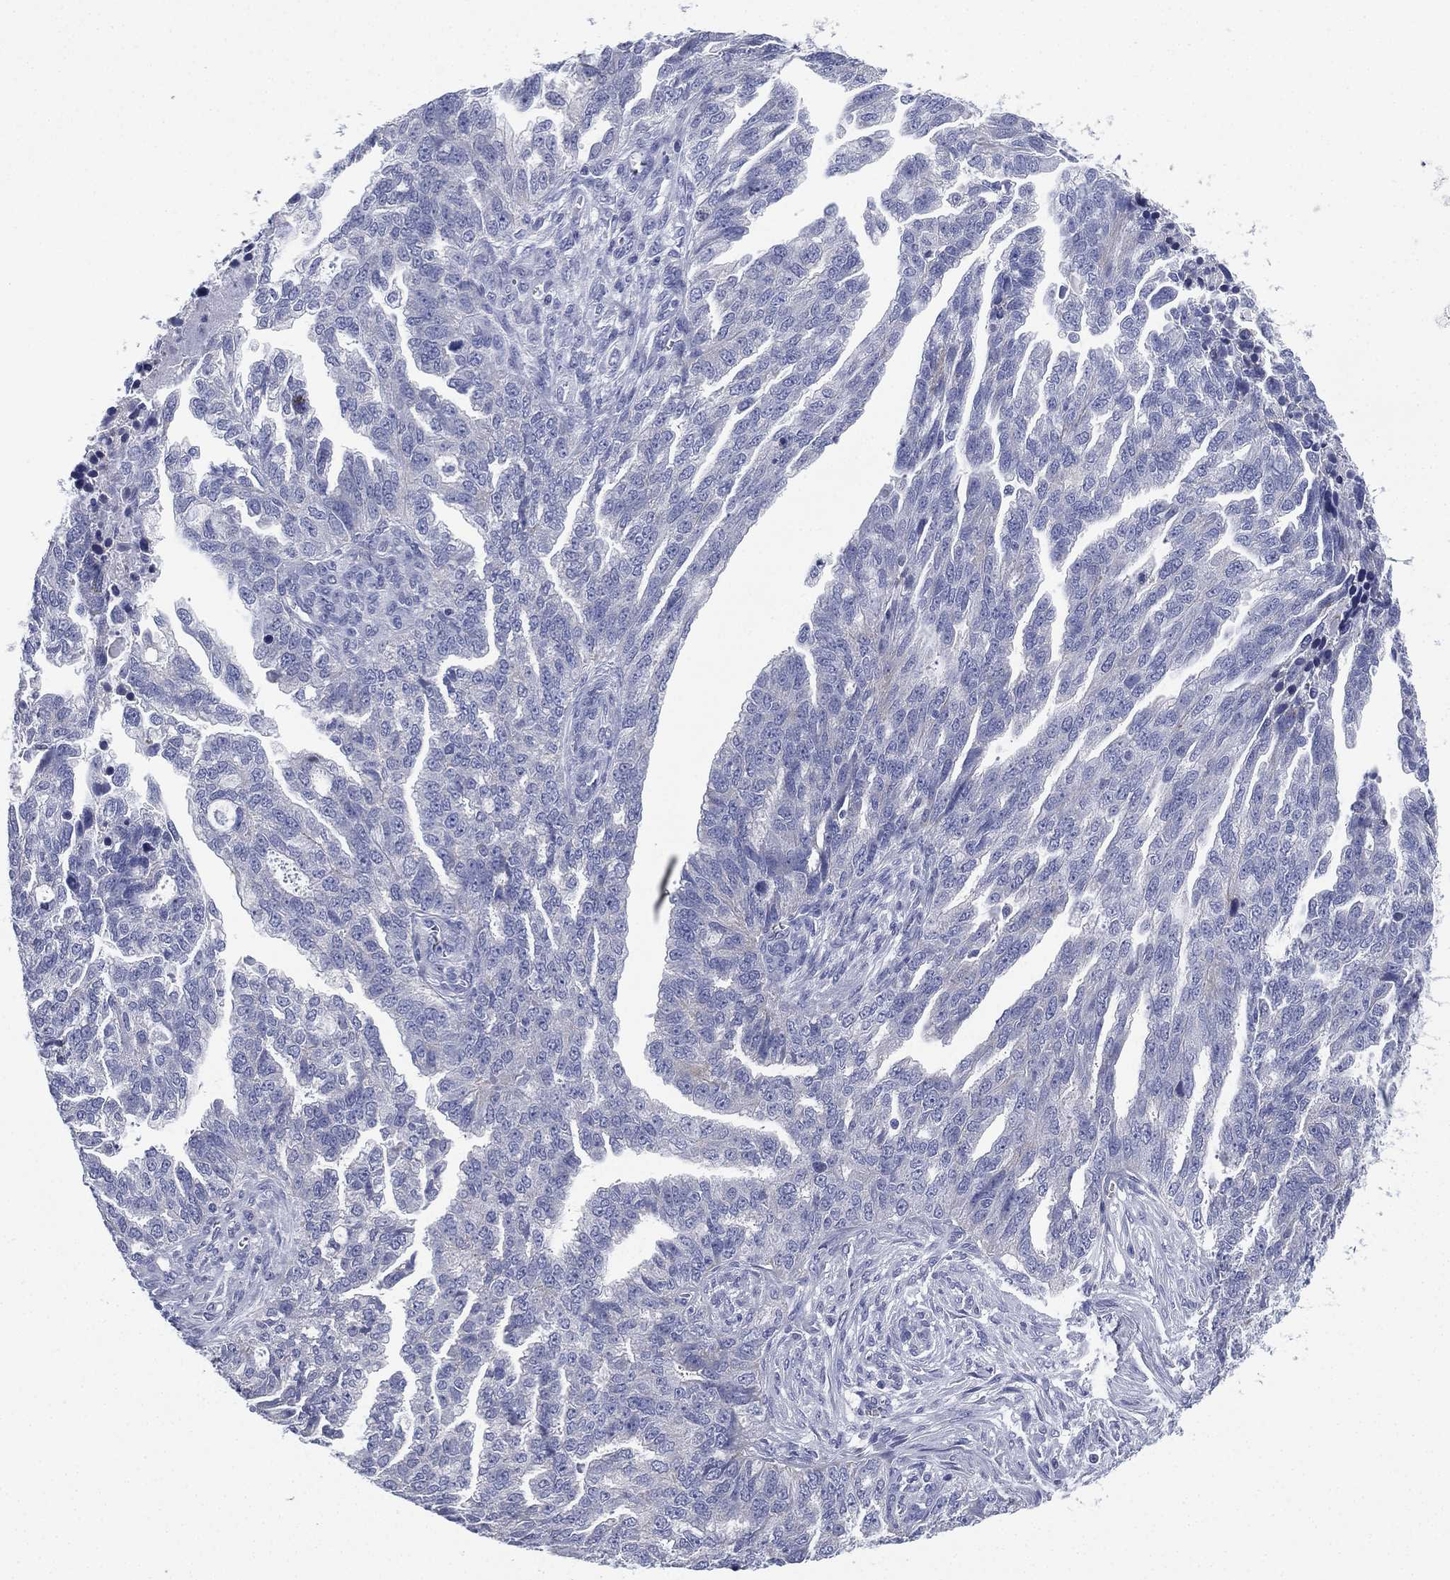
{"staining": {"intensity": "negative", "quantity": "none", "location": "none"}, "tissue": "ovarian cancer", "cell_type": "Tumor cells", "image_type": "cancer", "snomed": [{"axis": "morphology", "description": "Cystadenocarcinoma, serous, NOS"}, {"axis": "topography", "description": "Ovary"}], "caption": "High power microscopy image of an immunohistochemistry micrograph of ovarian cancer (serous cystadenocarcinoma), revealing no significant positivity in tumor cells.", "gene": "FCER2", "patient": {"sex": "female", "age": 51}}